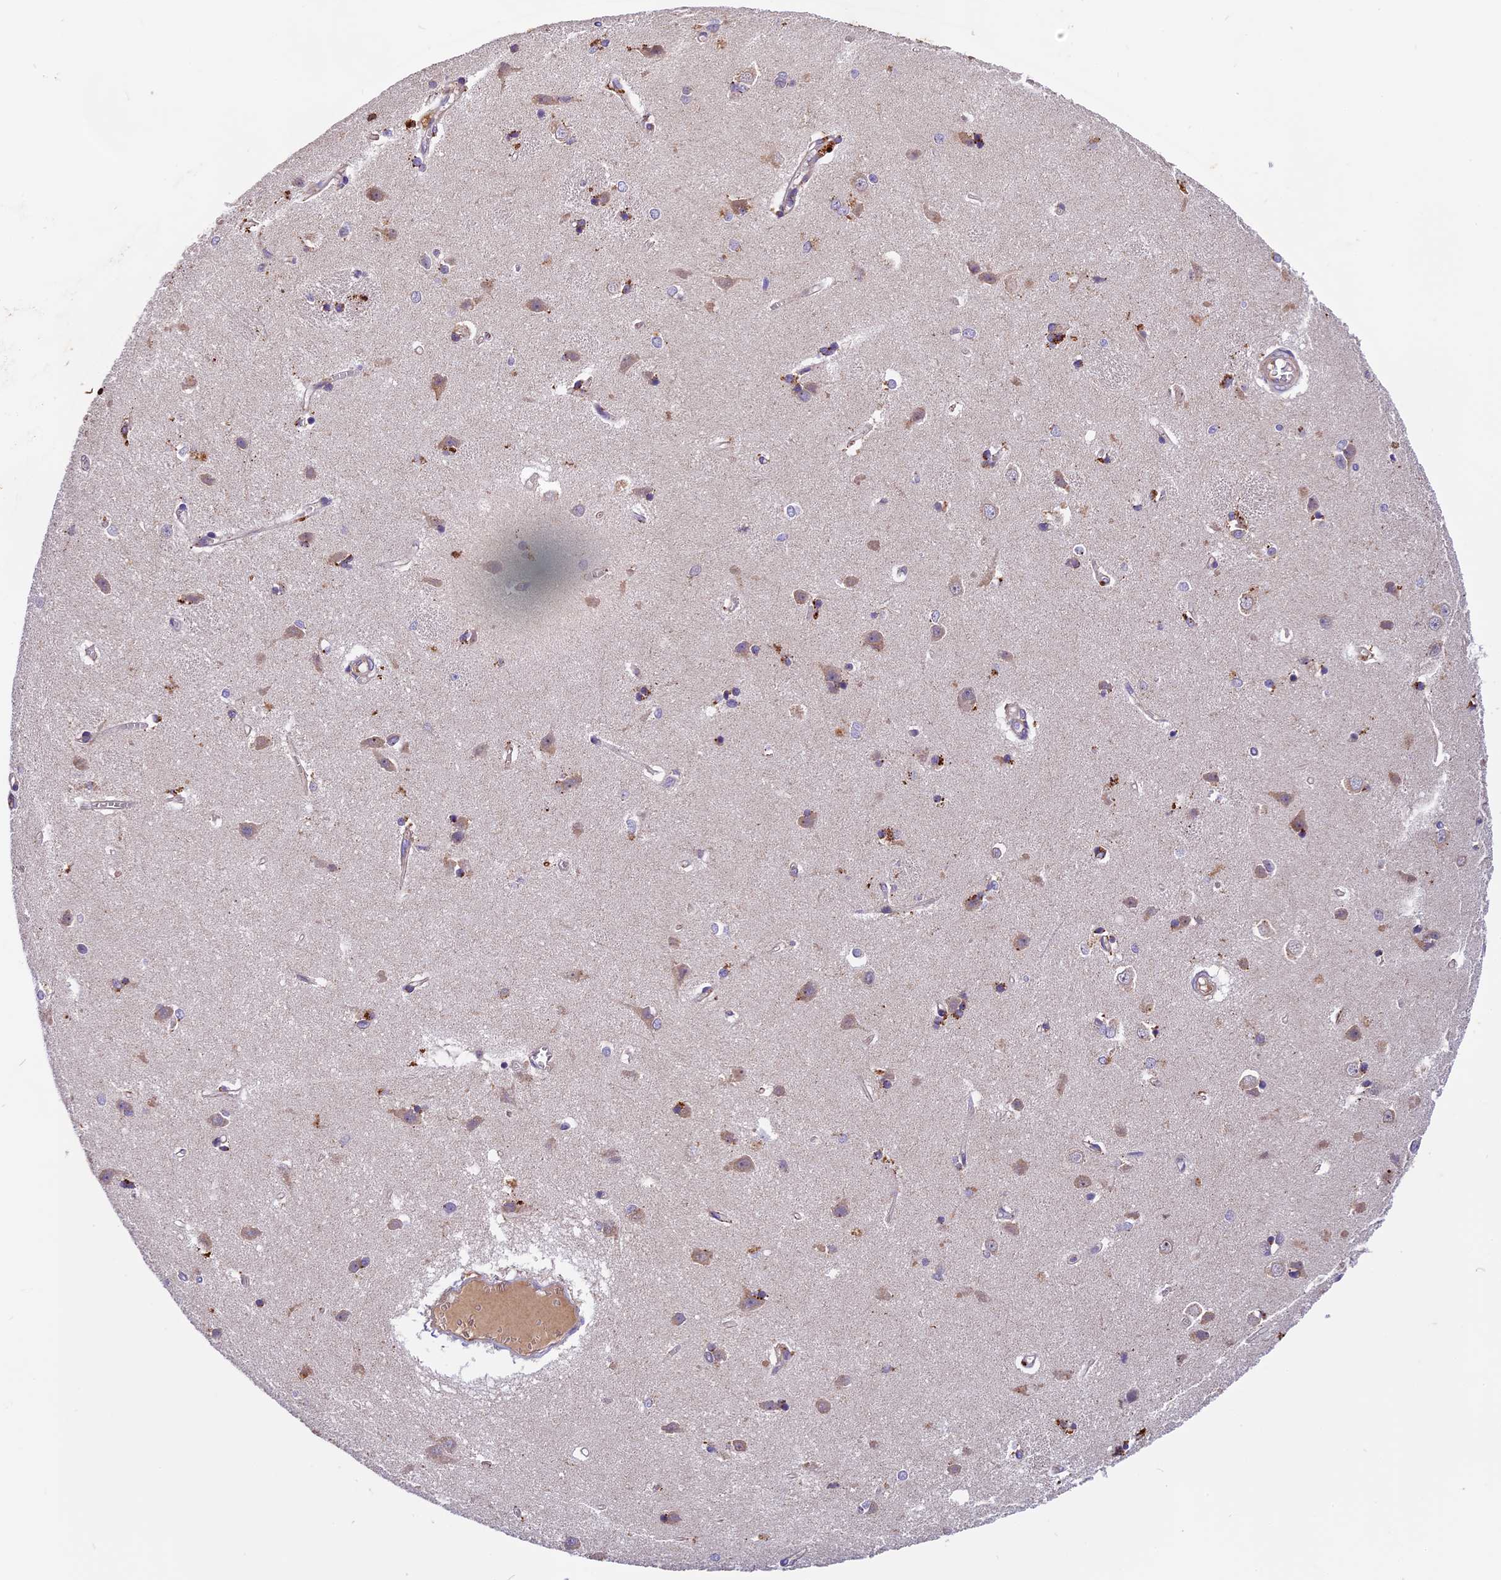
{"staining": {"intensity": "moderate", "quantity": "25%-75%", "location": "cytoplasmic/membranous"}, "tissue": "caudate", "cell_type": "Glial cells", "image_type": "normal", "snomed": [{"axis": "morphology", "description": "Normal tissue, NOS"}, {"axis": "topography", "description": "Lateral ventricle wall"}], "caption": "A photomicrograph showing moderate cytoplasmic/membranous staining in about 25%-75% of glial cells in benign caudate, as visualized by brown immunohistochemical staining.", "gene": "COPE", "patient": {"sex": "male", "age": 37}}